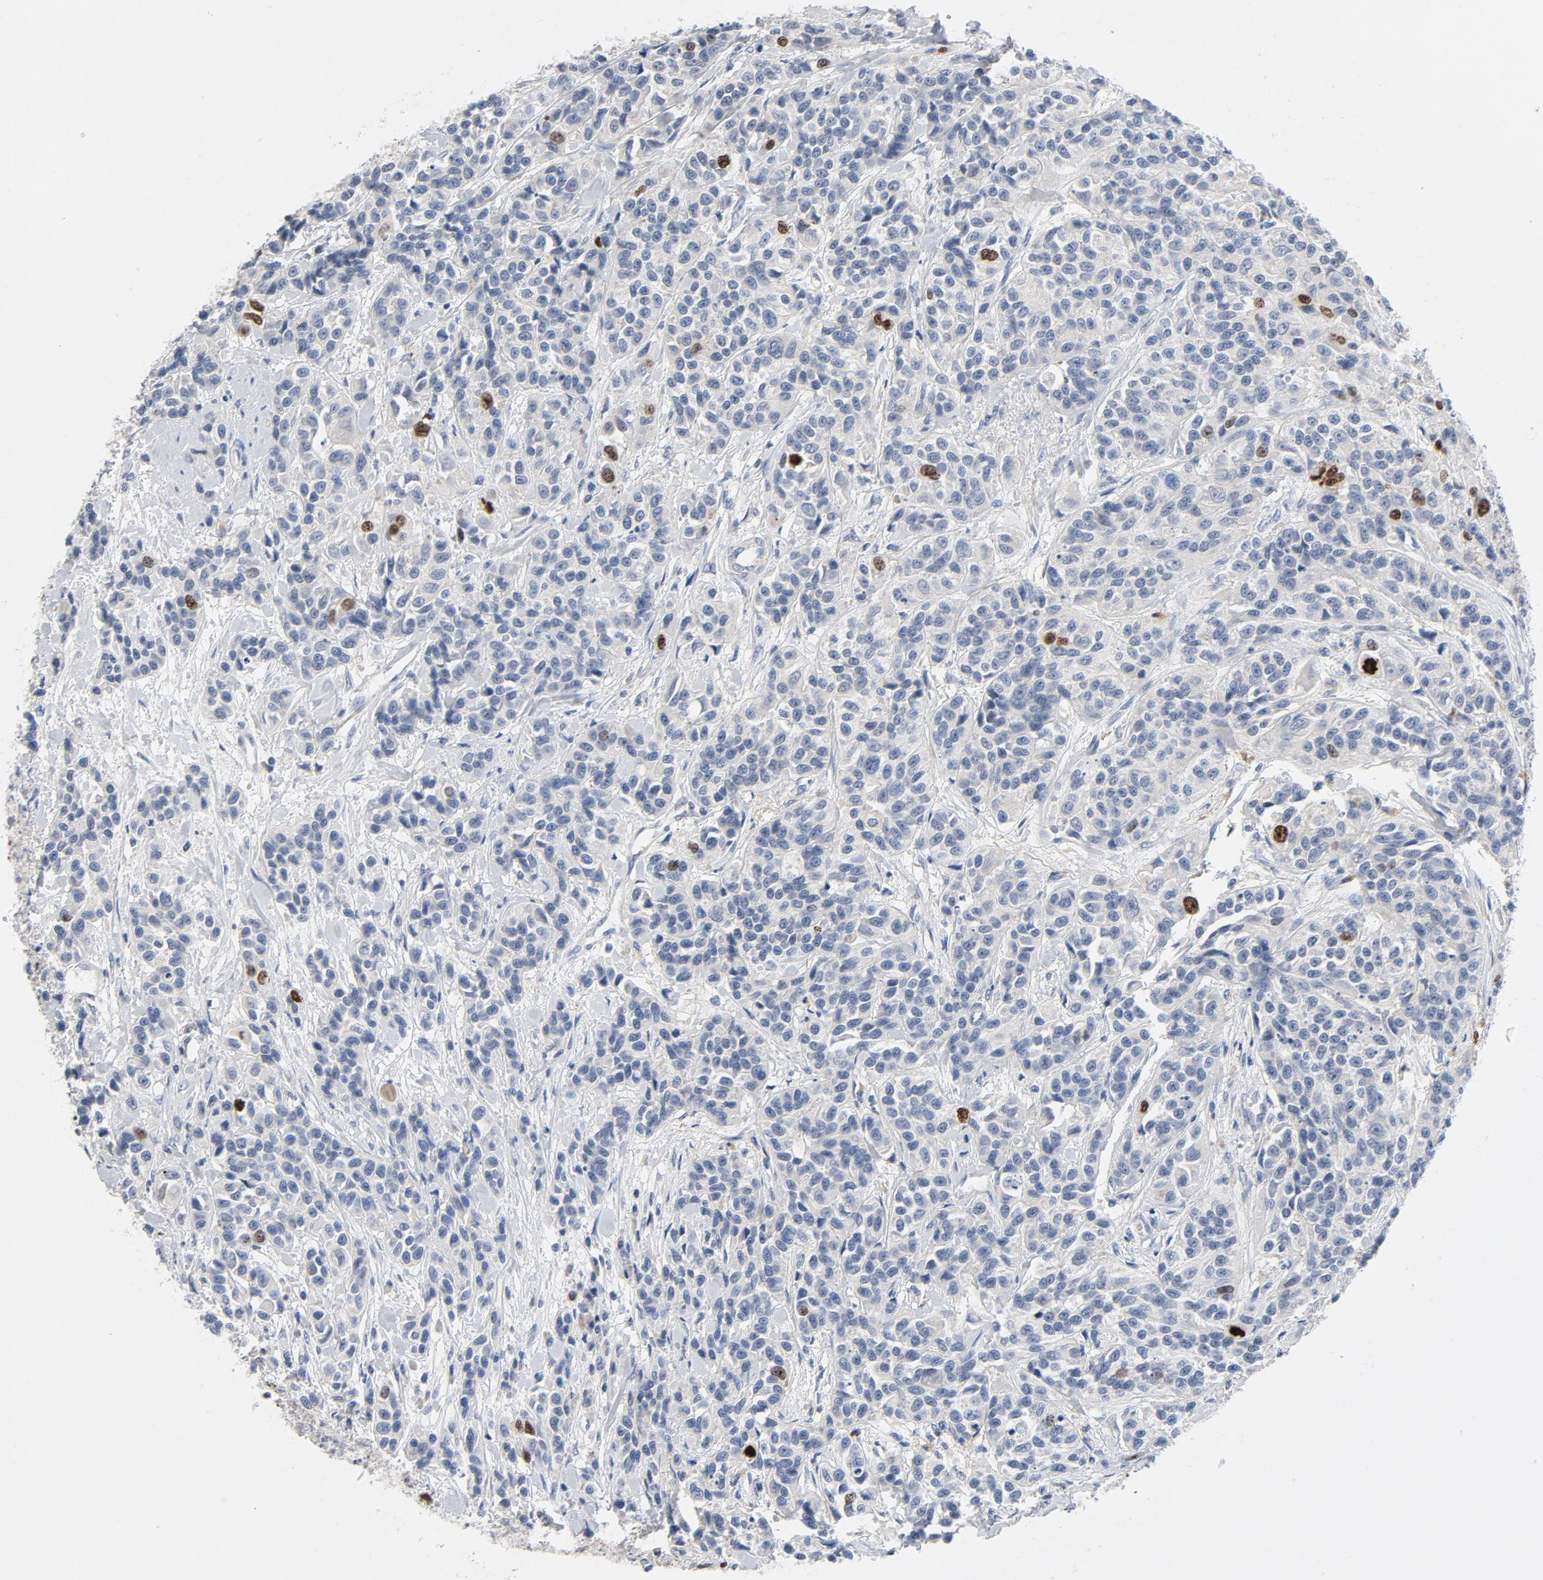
{"staining": {"intensity": "moderate", "quantity": "<25%", "location": "nuclear"}, "tissue": "urothelial cancer", "cell_type": "Tumor cells", "image_type": "cancer", "snomed": [{"axis": "morphology", "description": "Urothelial carcinoma, High grade"}, {"axis": "topography", "description": "Urinary bladder"}], "caption": "An image of human urothelial carcinoma (high-grade) stained for a protein demonstrates moderate nuclear brown staining in tumor cells.", "gene": "BIRC5", "patient": {"sex": "female", "age": 81}}